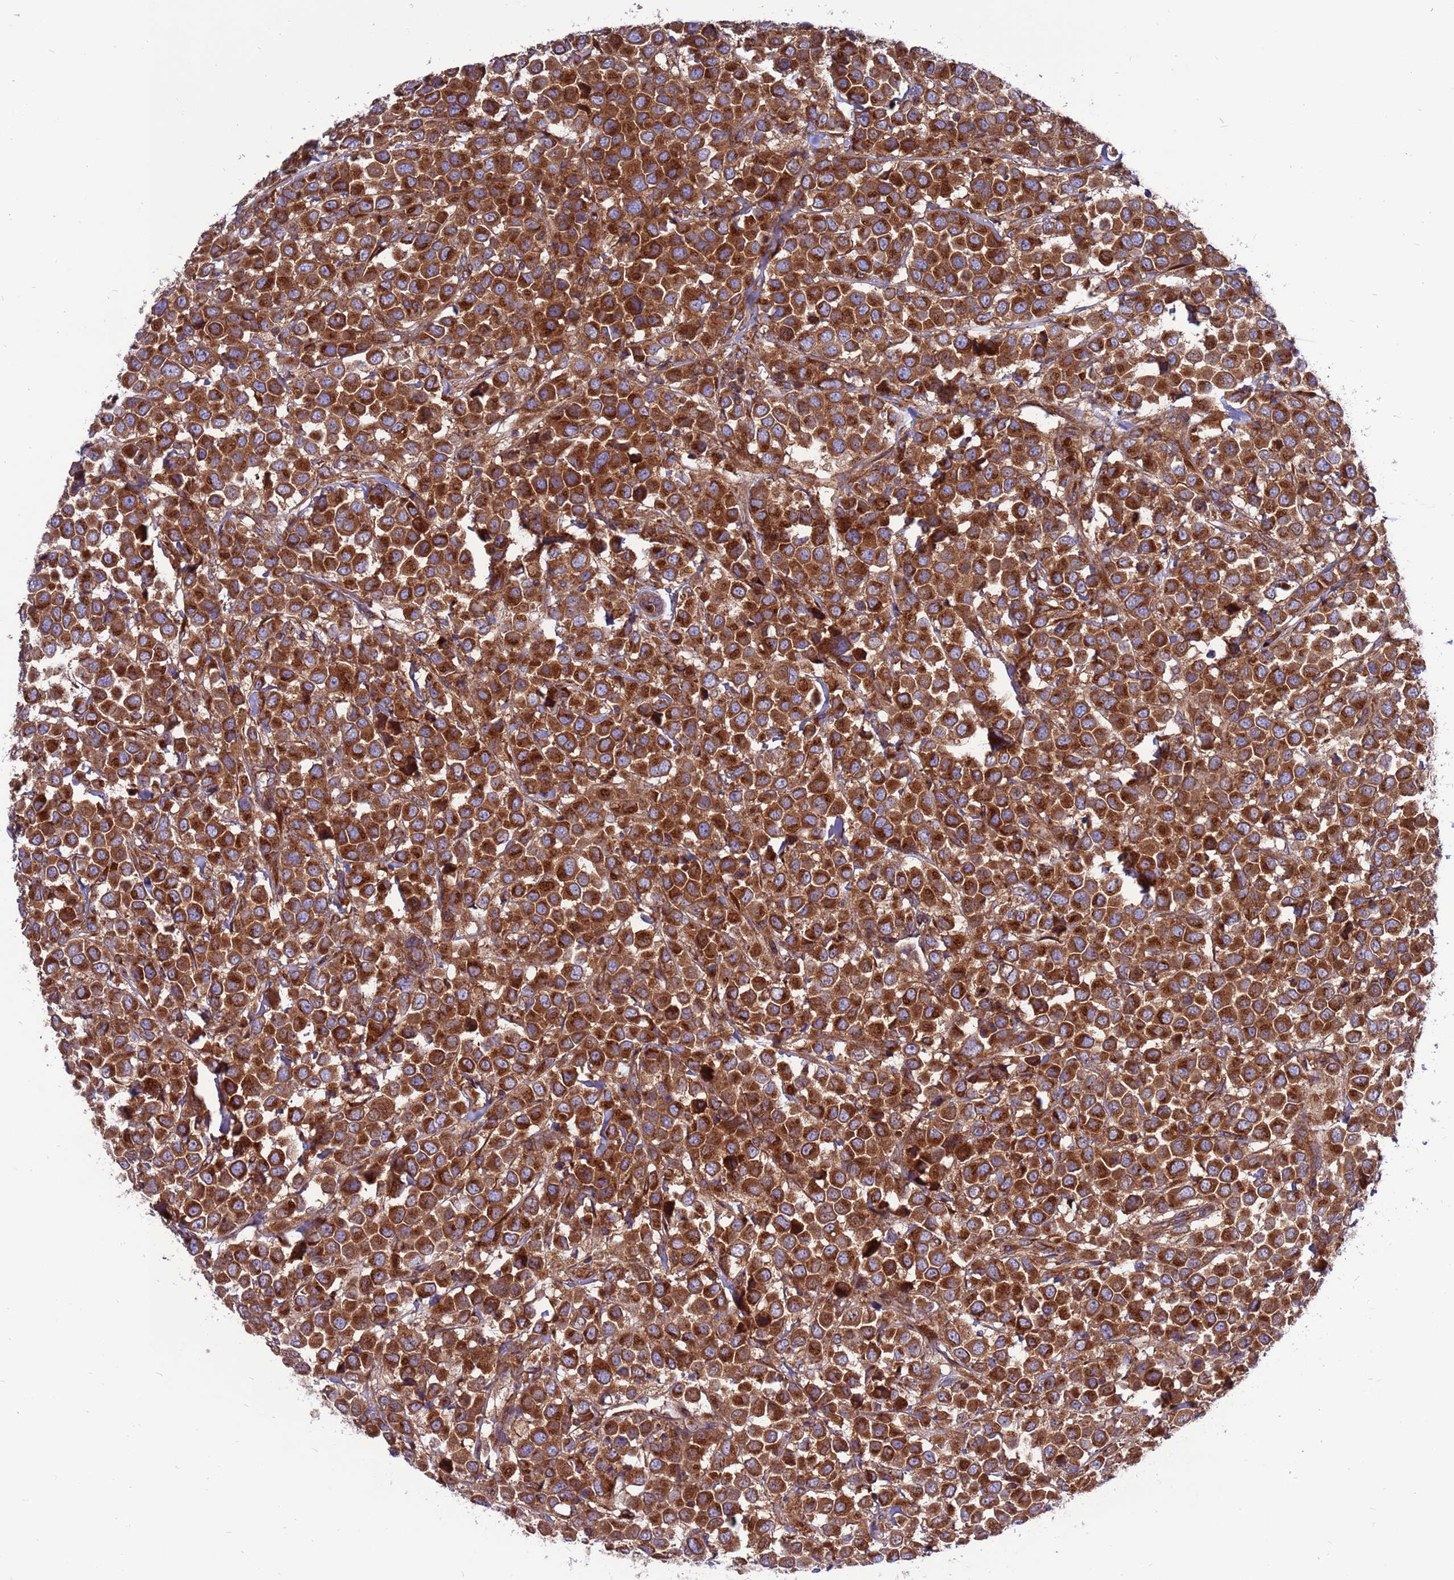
{"staining": {"intensity": "strong", "quantity": ">75%", "location": "cytoplasmic/membranous"}, "tissue": "breast cancer", "cell_type": "Tumor cells", "image_type": "cancer", "snomed": [{"axis": "morphology", "description": "Duct carcinoma"}, {"axis": "topography", "description": "Breast"}], "caption": "Human breast cancer (invasive ductal carcinoma) stained with a brown dye reveals strong cytoplasmic/membranous positive expression in approximately >75% of tumor cells.", "gene": "ZC3HAV1", "patient": {"sex": "female", "age": 61}}